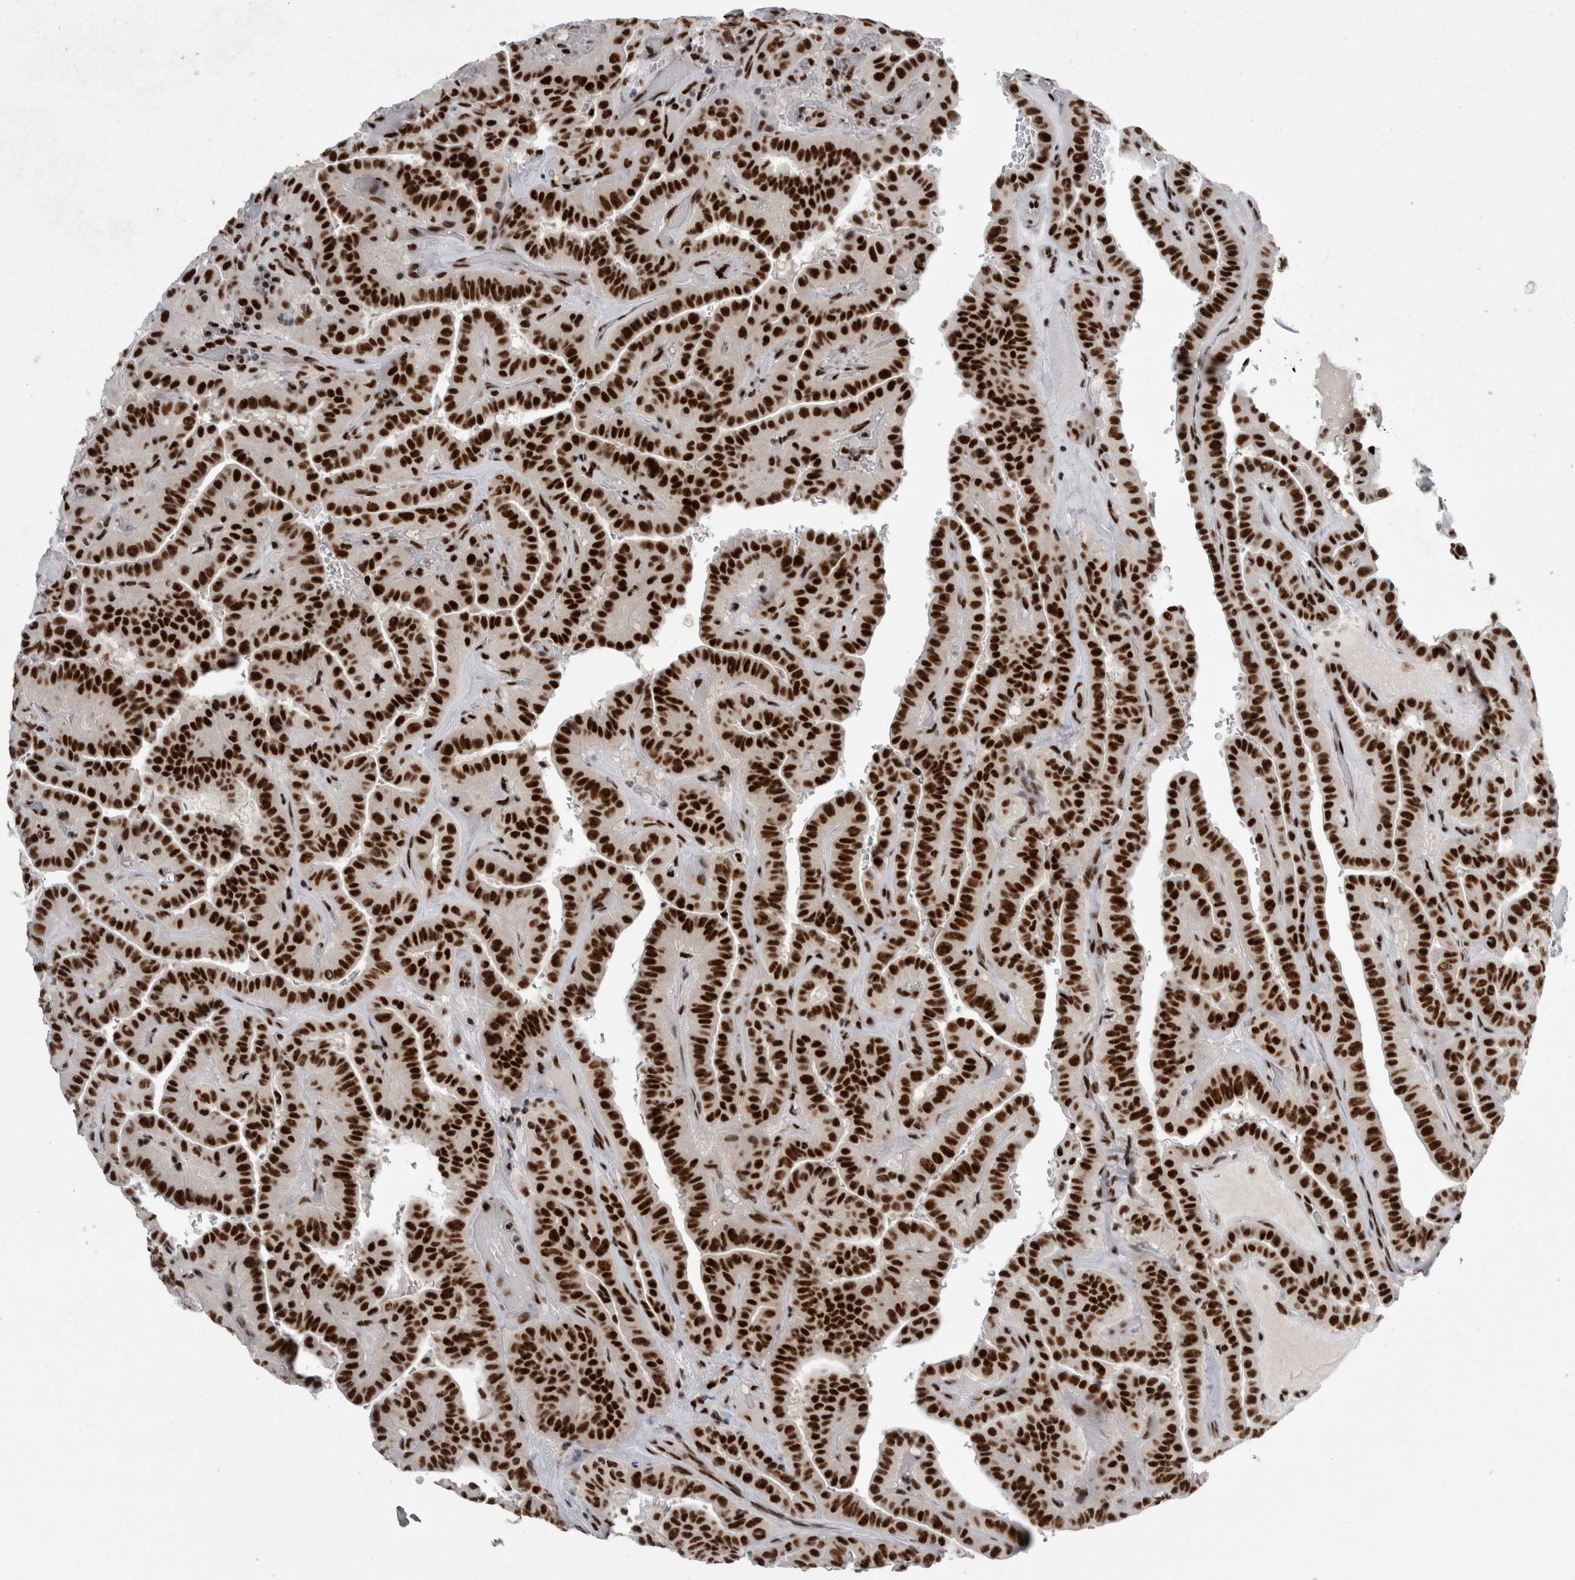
{"staining": {"intensity": "strong", "quantity": ">75%", "location": "nuclear"}, "tissue": "thyroid cancer", "cell_type": "Tumor cells", "image_type": "cancer", "snomed": [{"axis": "morphology", "description": "Papillary adenocarcinoma, NOS"}, {"axis": "topography", "description": "Thyroid gland"}], "caption": "Immunohistochemistry image of human papillary adenocarcinoma (thyroid) stained for a protein (brown), which displays high levels of strong nuclear positivity in approximately >75% of tumor cells.", "gene": "SNRNP40", "patient": {"sex": "male", "age": 77}}